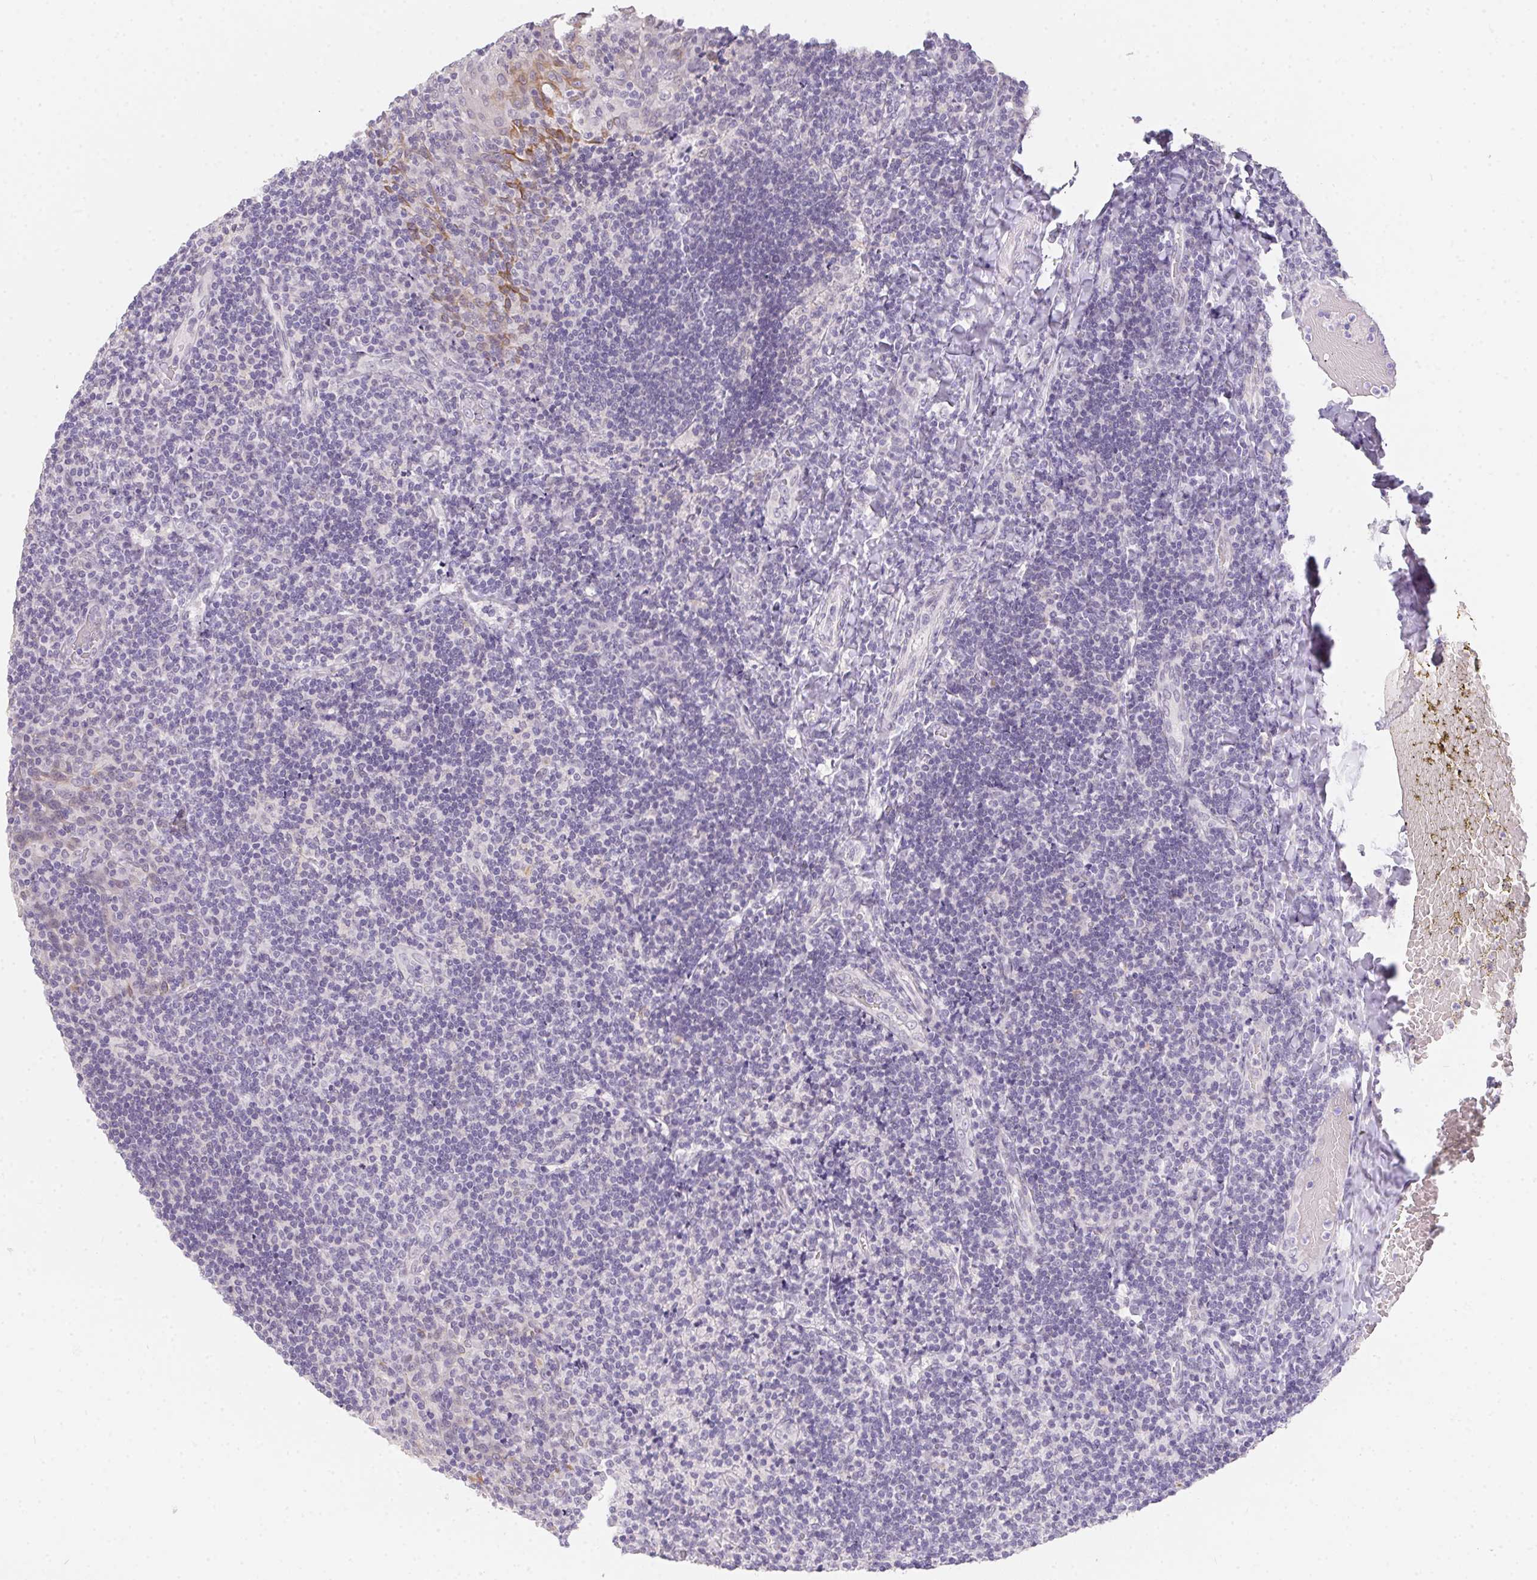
{"staining": {"intensity": "negative", "quantity": "none", "location": "none"}, "tissue": "tonsil", "cell_type": "Germinal center cells", "image_type": "normal", "snomed": [{"axis": "morphology", "description": "Normal tissue, NOS"}, {"axis": "topography", "description": "Tonsil"}], "caption": "Immunohistochemical staining of unremarkable human tonsil shows no significant staining in germinal center cells.", "gene": "MORC1", "patient": {"sex": "male", "age": 17}}